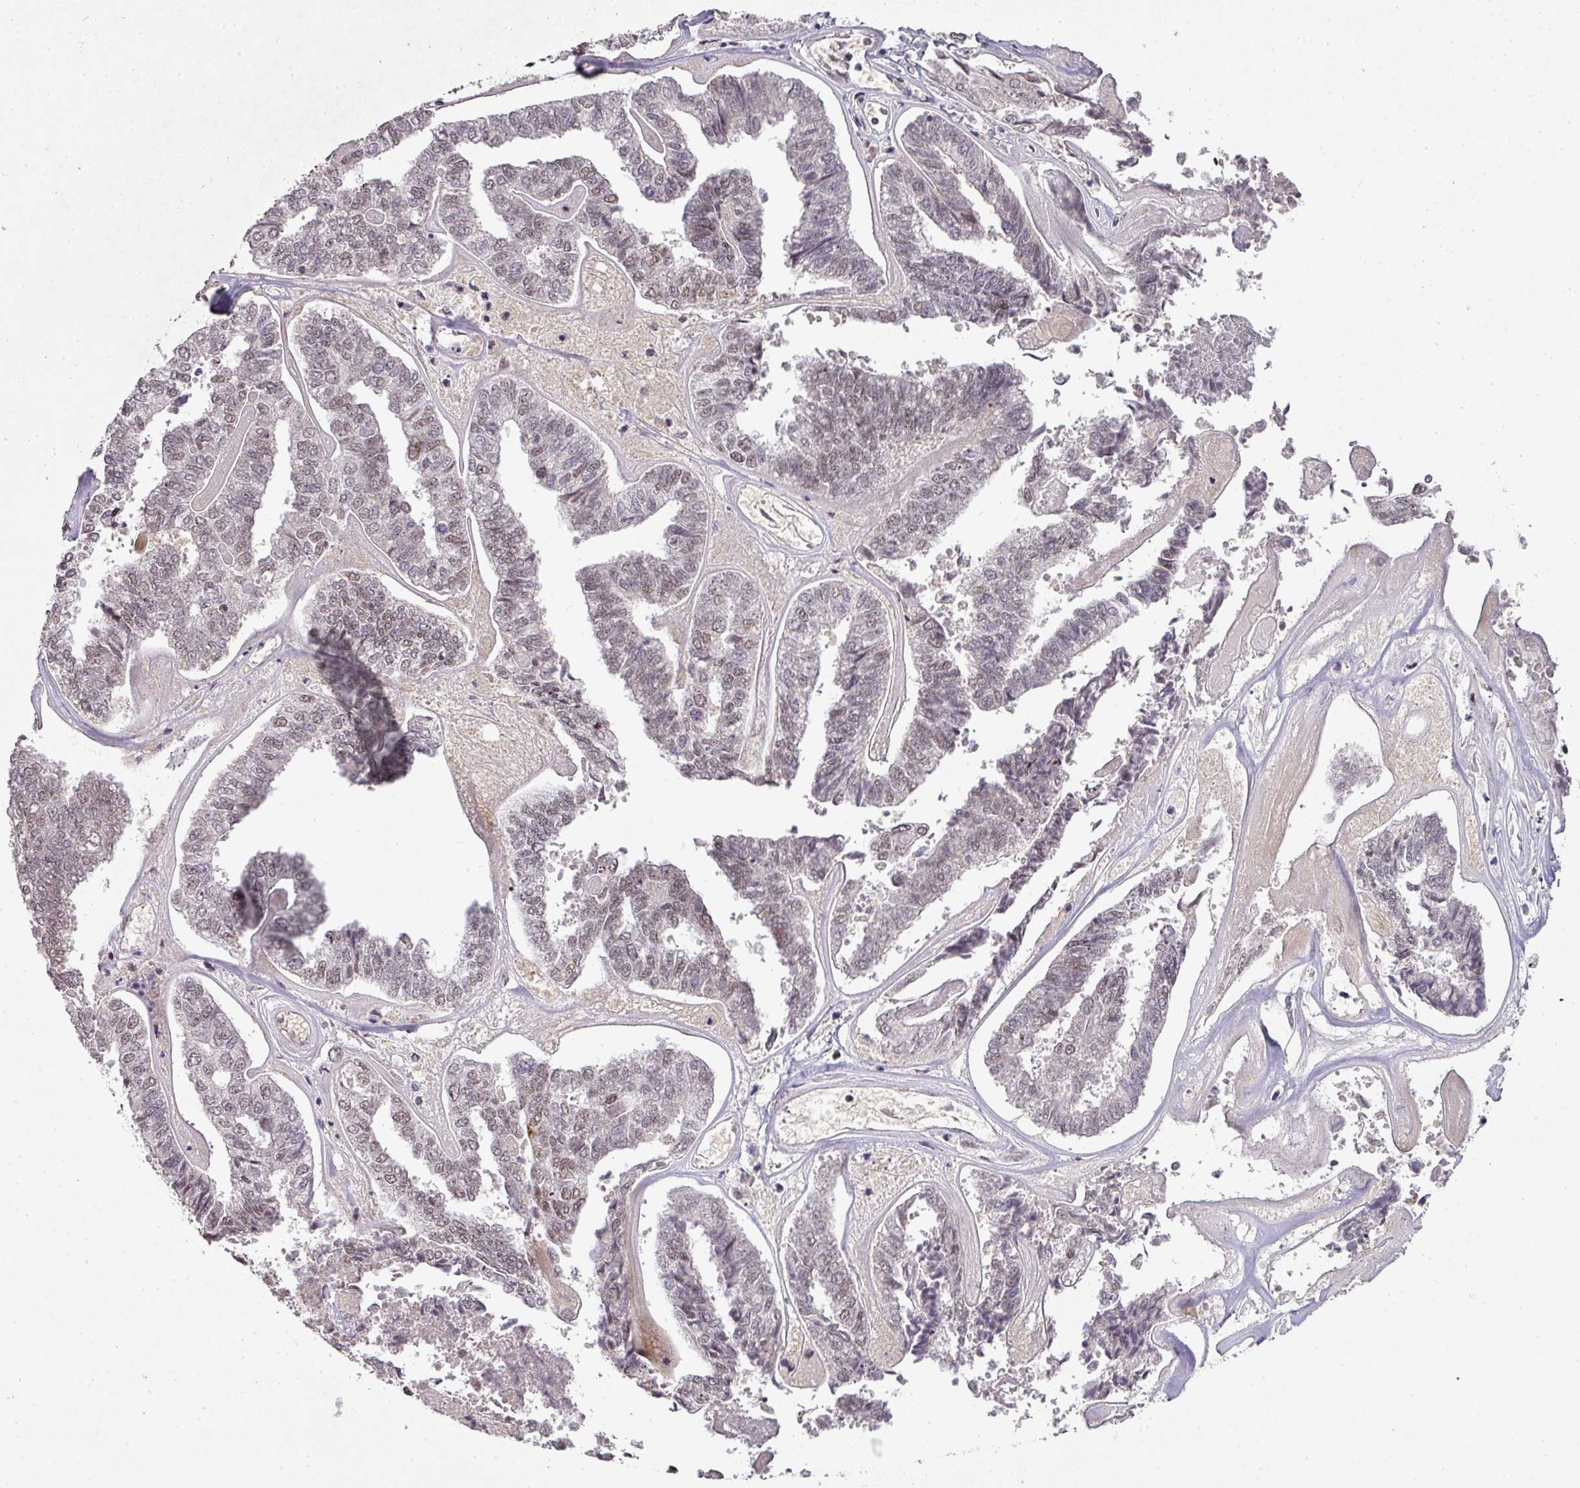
{"staining": {"intensity": "negative", "quantity": "none", "location": "none"}, "tissue": "endometrial cancer", "cell_type": "Tumor cells", "image_type": "cancer", "snomed": [{"axis": "morphology", "description": "Adenocarcinoma, NOS"}, {"axis": "topography", "description": "Endometrium"}], "caption": "The IHC photomicrograph has no significant staining in tumor cells of adenocarcinoma (endometrial) tissue. The staining is performed using DAB brown chromogen with nuclei counter-stained in using hematoxylin.", "gene": "NEIL1", "patient": {"sex": "female", "age": 73}}